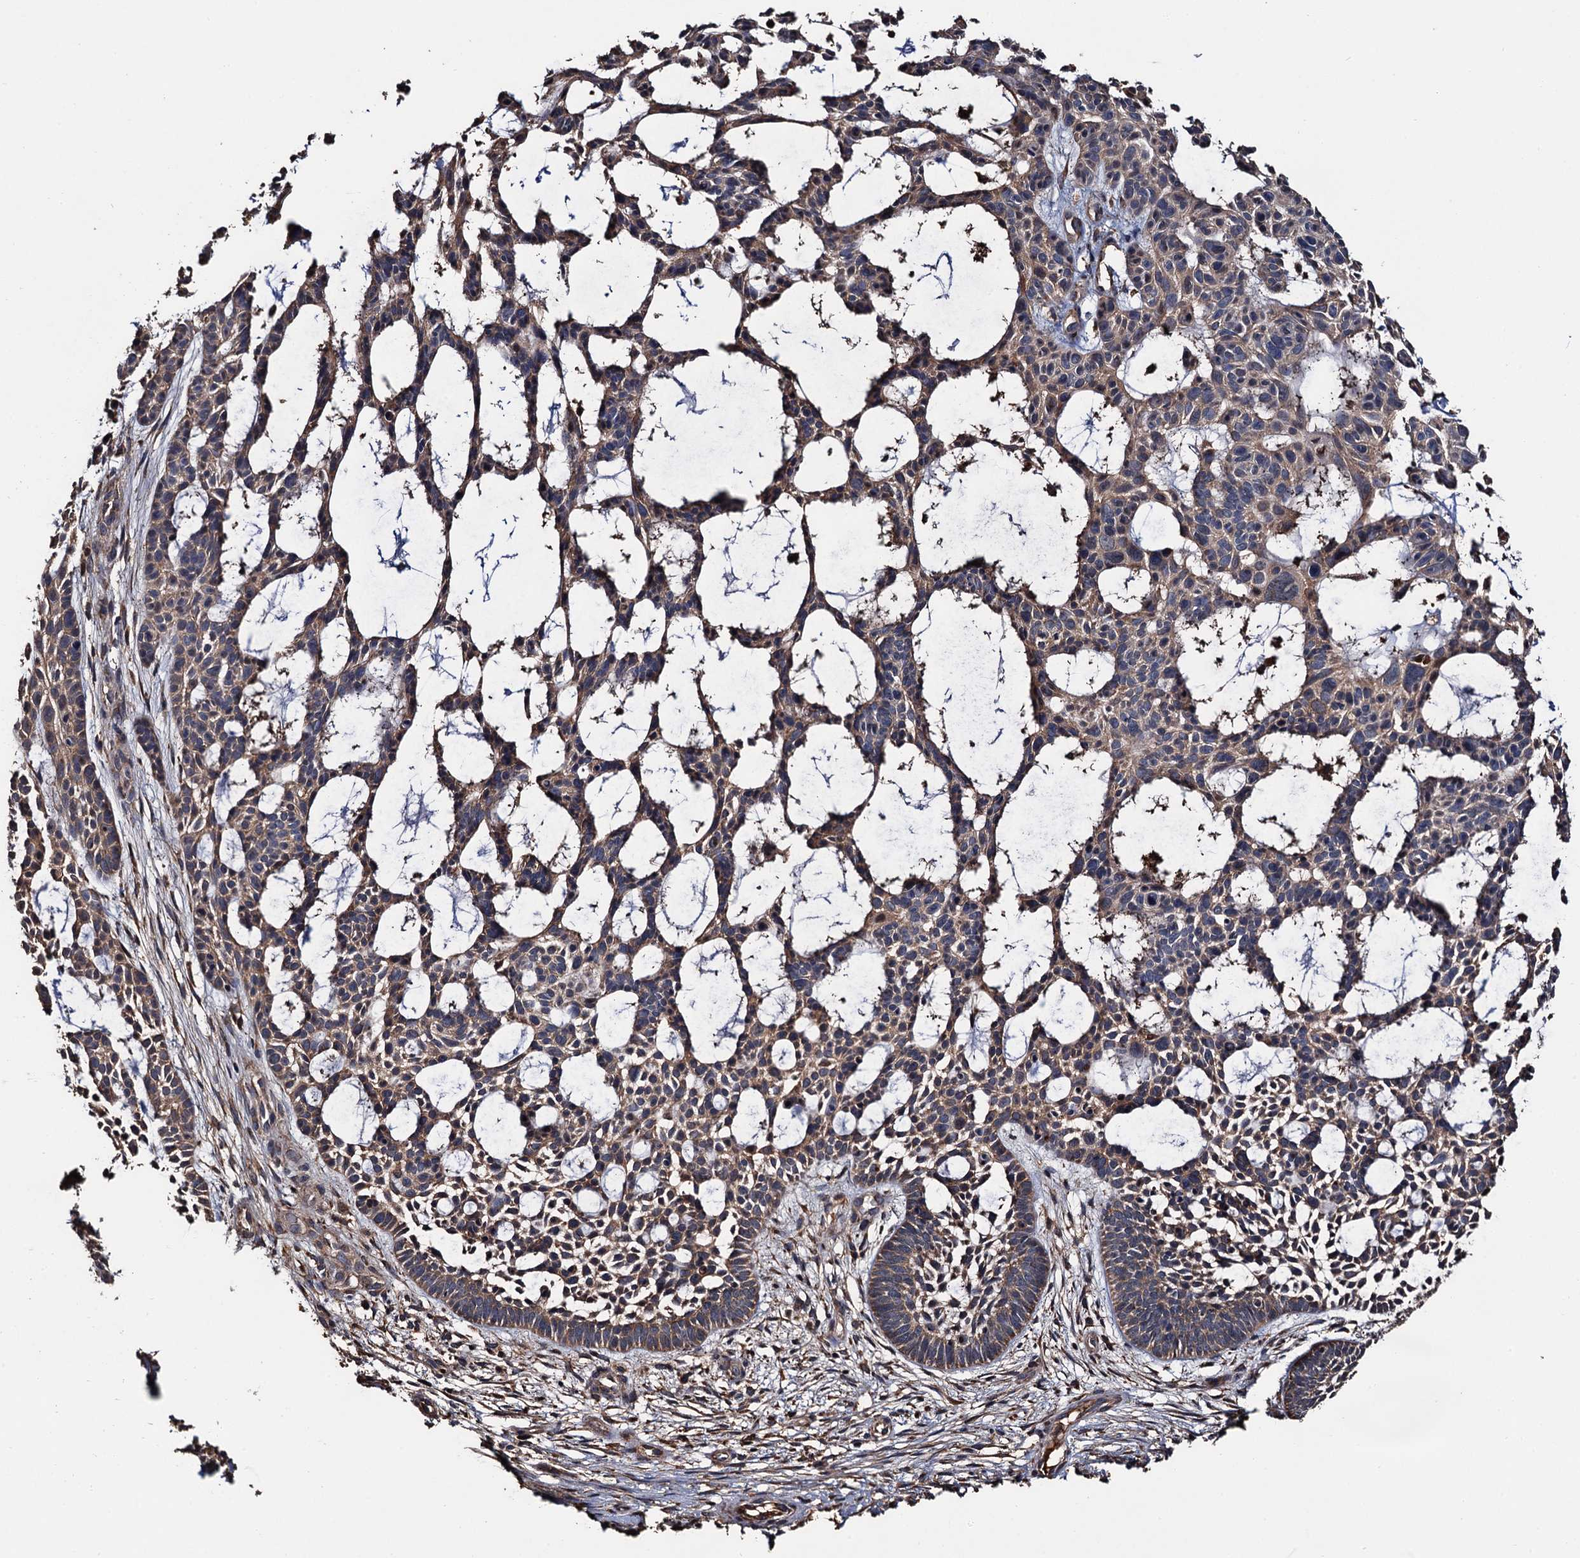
{"staining": {"intensity": "weak", "quantity": ">75%", "location": "cytoplasmic/membranous"}, "tissue": "skin cancer", "cell_type": "Tumor cells", "image_type": "cancer", "snomed": [{"axis": "morphology", "description": "Basal cell carcinoma"}, {"axis": "topography", "description": "Skin"}], "caption": "A brown stain shows weak cytoplasmic/membranous positivity of a protein in skin basal cell carcinoma tumor cells.", "gene": "RGS11", "patient": {"sex": "male", "age": 89}}